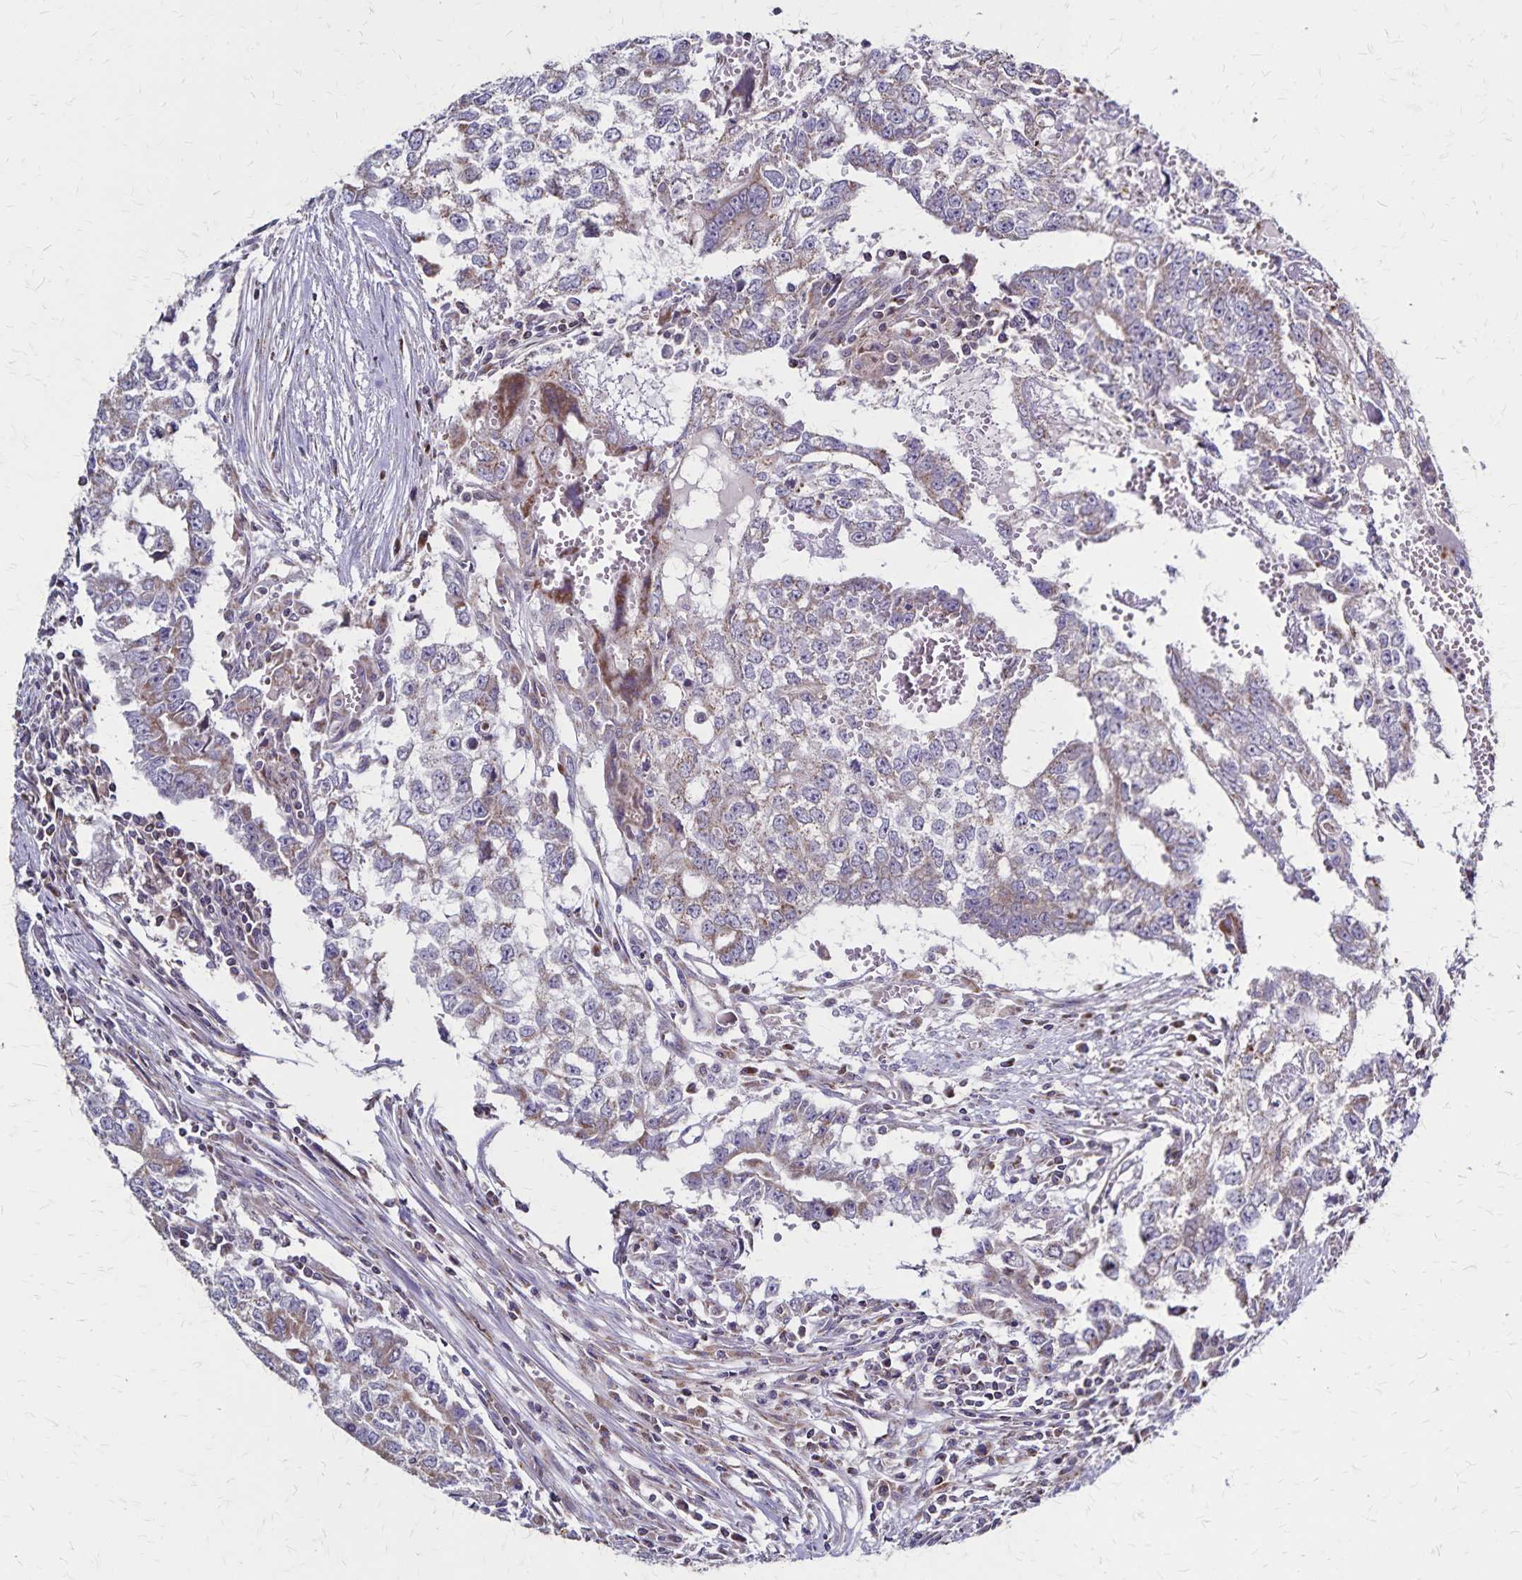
{"staining": {"intensity": "weak", "quantity": "25%-75%", "location": "cytoplasmic/membranous"}, "tissue": "testis cancer", "cell_type": "Tumor cells", "image_type": "cancer", "snomed": [{"axis": "morphology", "description": "Carcinoma, Embryonal, NOS"}, {"axis": "morphology", "description": "Teratoma, malignant, NOS"}, {"axis": "topography", "description": "Testis"}], "caption": "This is a histology image of IHC staining of testis cancer (malignant teratoma), which shows weak positivity in the cytoplasmic/membranous of tumor cells.", "gene": "NFS1", "patient": {"sex": "male", "age": 24}}